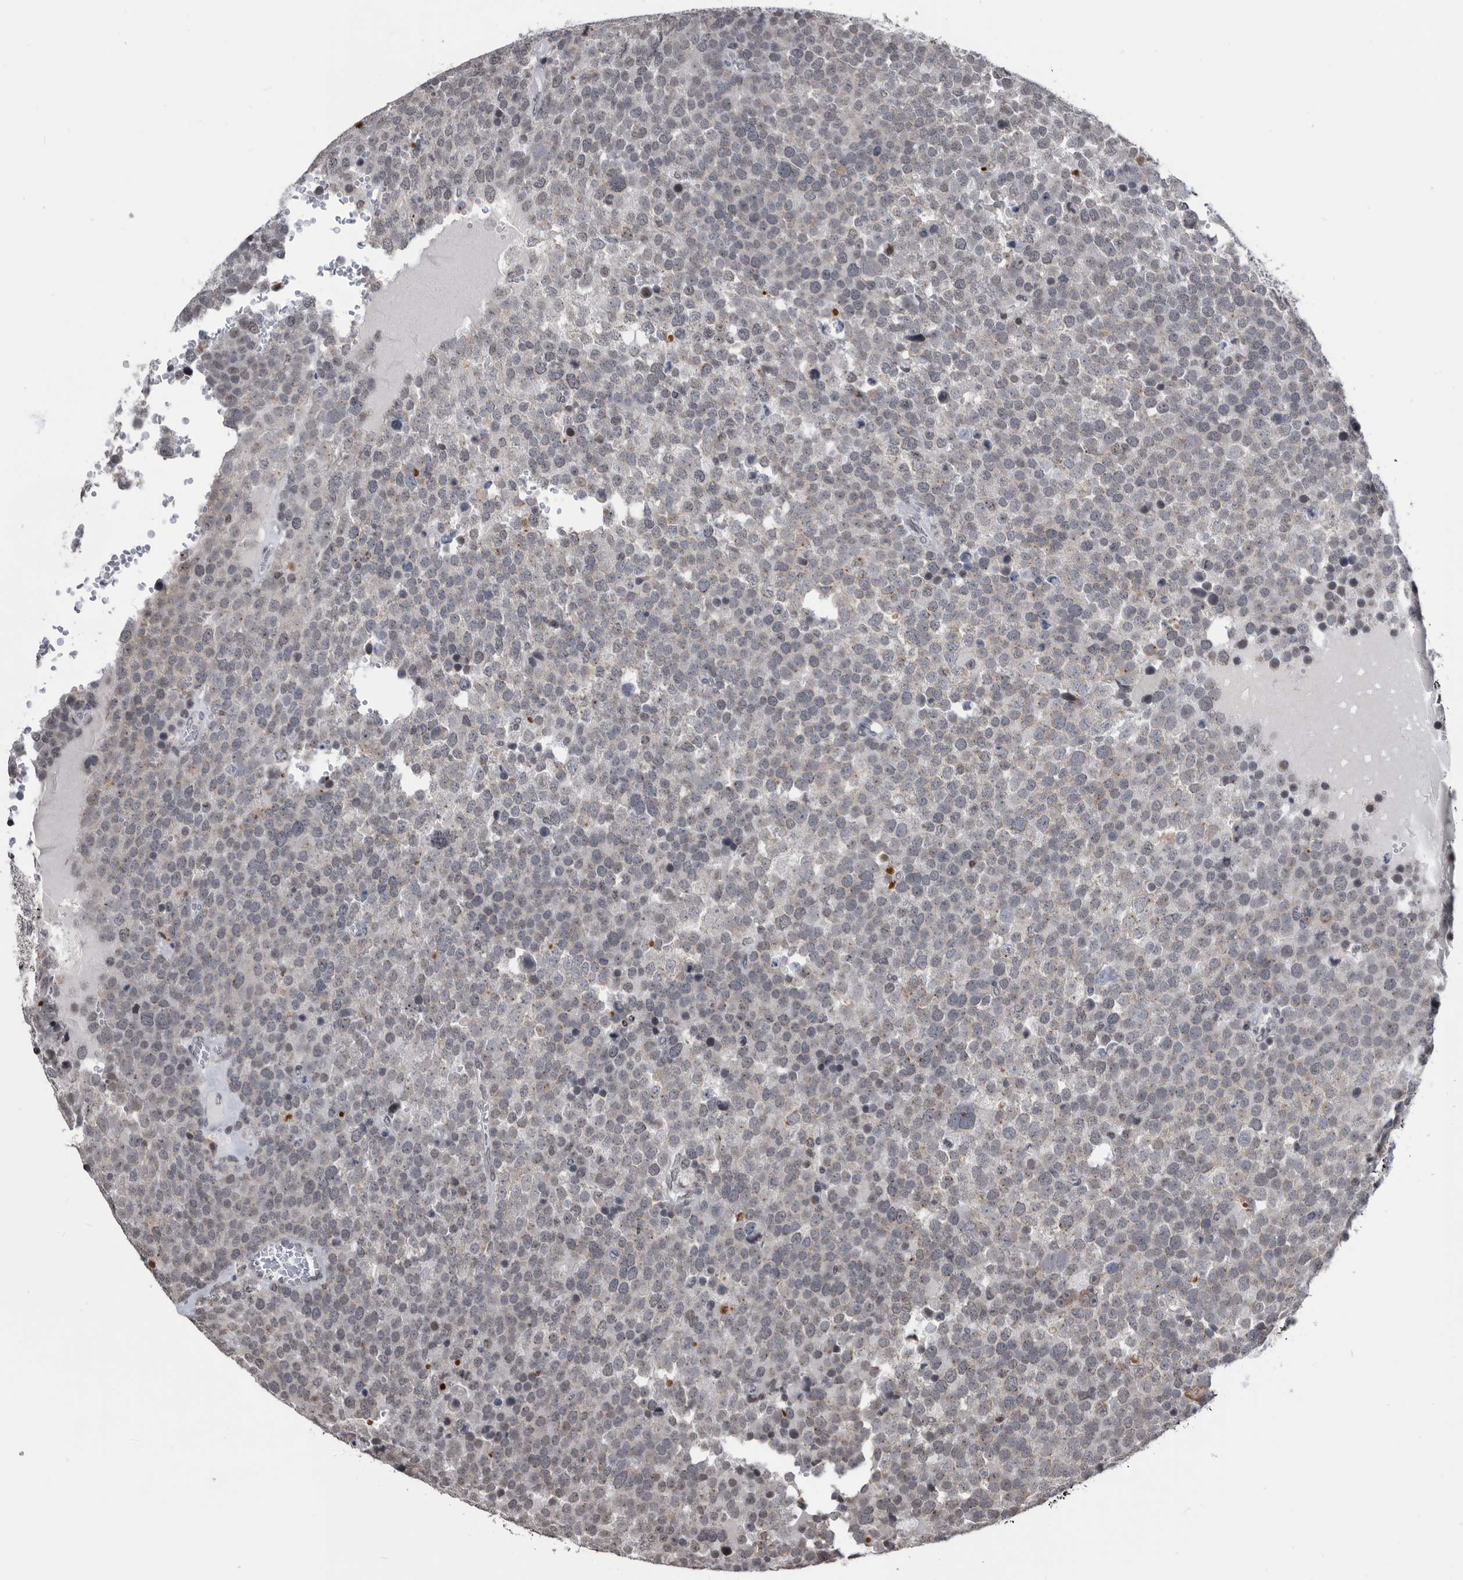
{"staining": {"intensity": "weak", "quantity": "25%-75%", "location": "cytoplasmic/membranous"}, "tissue": "testis cancer", "cell_type": "Tumor cells", "image_type": "cancer", "snomed": [{"axis": "morphology", "description": "Seminoma, NOS"}, {"axis": "topography", "description": "Testis"}], "caption": "An immunohistochemistry (IHC) micrograph of neoplastic tissue is shown. Protein staining in brown highlights weak cytoplasmic/membranous positivity in testis cancer (seminoma) within tumor cells.", "gene": "TSTD1", "patient": {"sex": "male", "age": 71}}